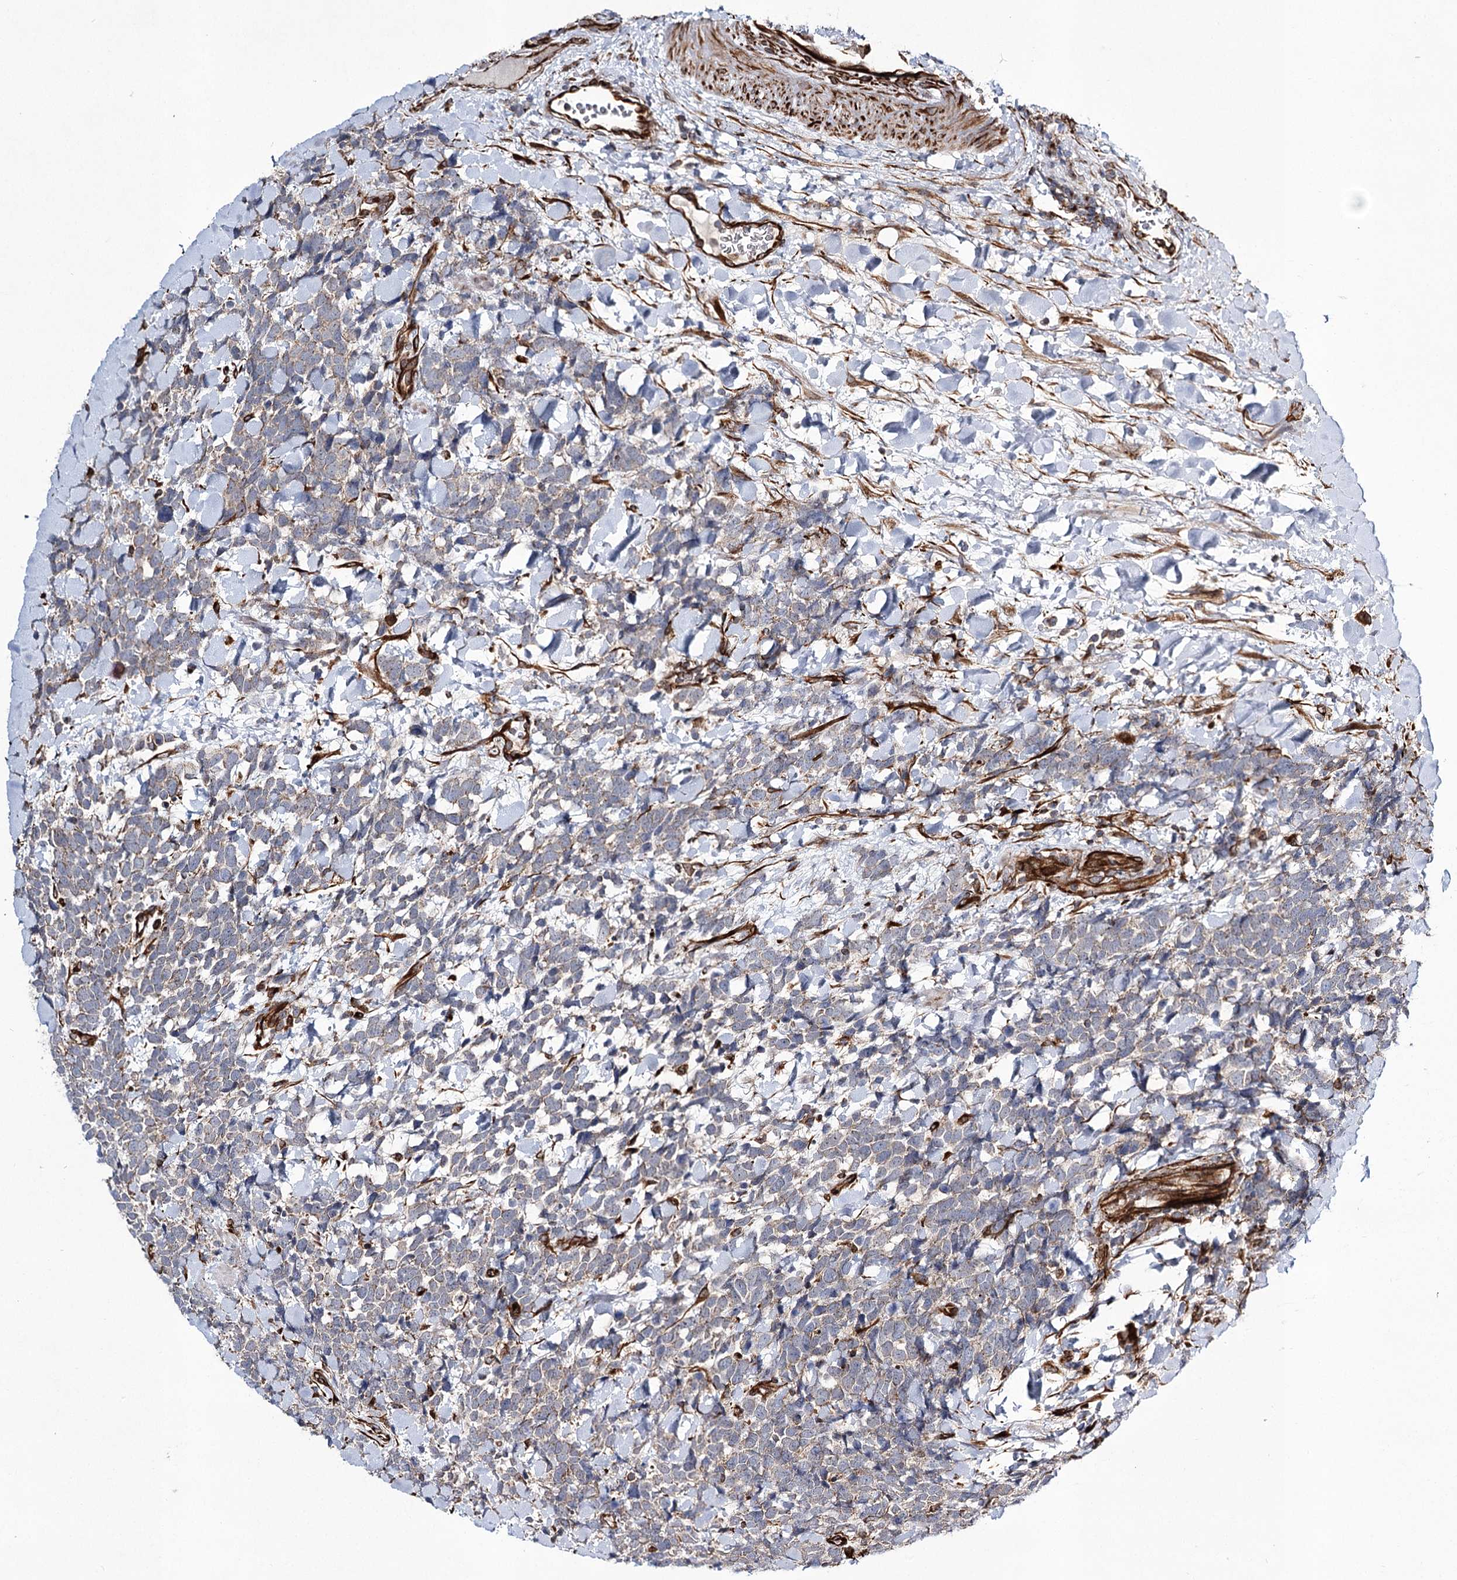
{"staining": {"intensity": "weak", "quantity": "<25%", "location": "cytoplasmic/membranous"}, "tissue": "urothelial cancer", "cell_type": "Tumor cells", "image_type": "cancer", "snomed": [{"axis": "morphology", "description": "Urothelial carcinoma, High grade"}, {"axis": "topography", "description": "Urinary bladder"}], "caption": "Human urothelial cancer stained for a protein using immunohistochemistry exhibits no staining in tumor cells.", "gene": "DPEP2", "patient": {"sex": "female", "age": 82}}